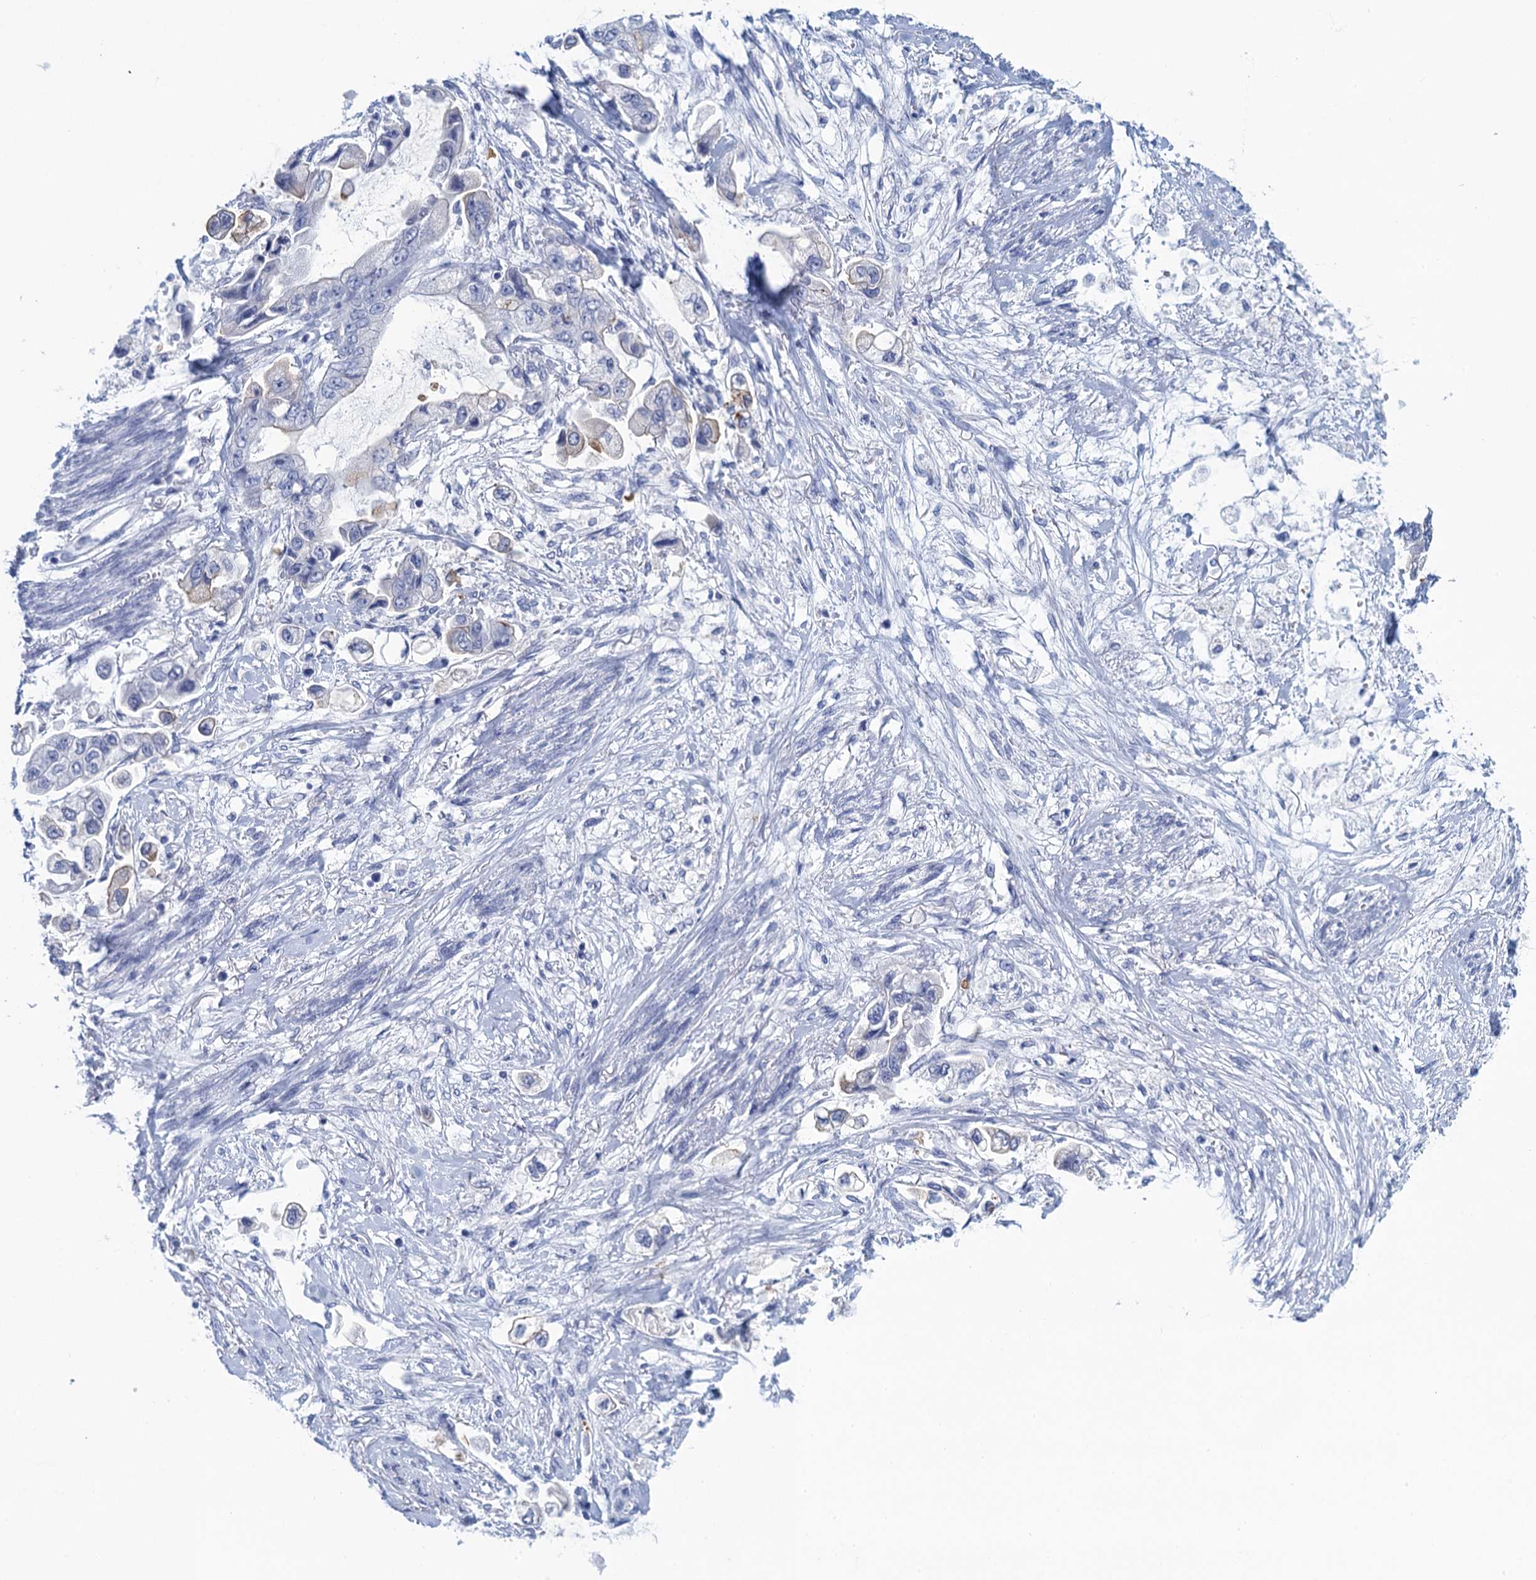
{"staining": {"intensity": "moderate", "quantity": "<25%", "location": "cytoplasmic/membranous"}, "tissue": "stomach cancer", "cell_type": "Tumor cells", "image_type": "cancer", "snomed": [{"axis": "morphology", "description": "Adenocarcinoma, NOS"}, {"axis": "topography", "description": "Stomach"}], "caption": "Immunohistochemistry (IHC) photomicrograph of human adenocarcinoma (stomach) stained for a protein (brown), which demonstrates low levels of moderate cytoplasmic/membranous positivity in about <25% of tumor cells.", "gene": "SCEL", "patient": {"sex": "male", "age": 62}}